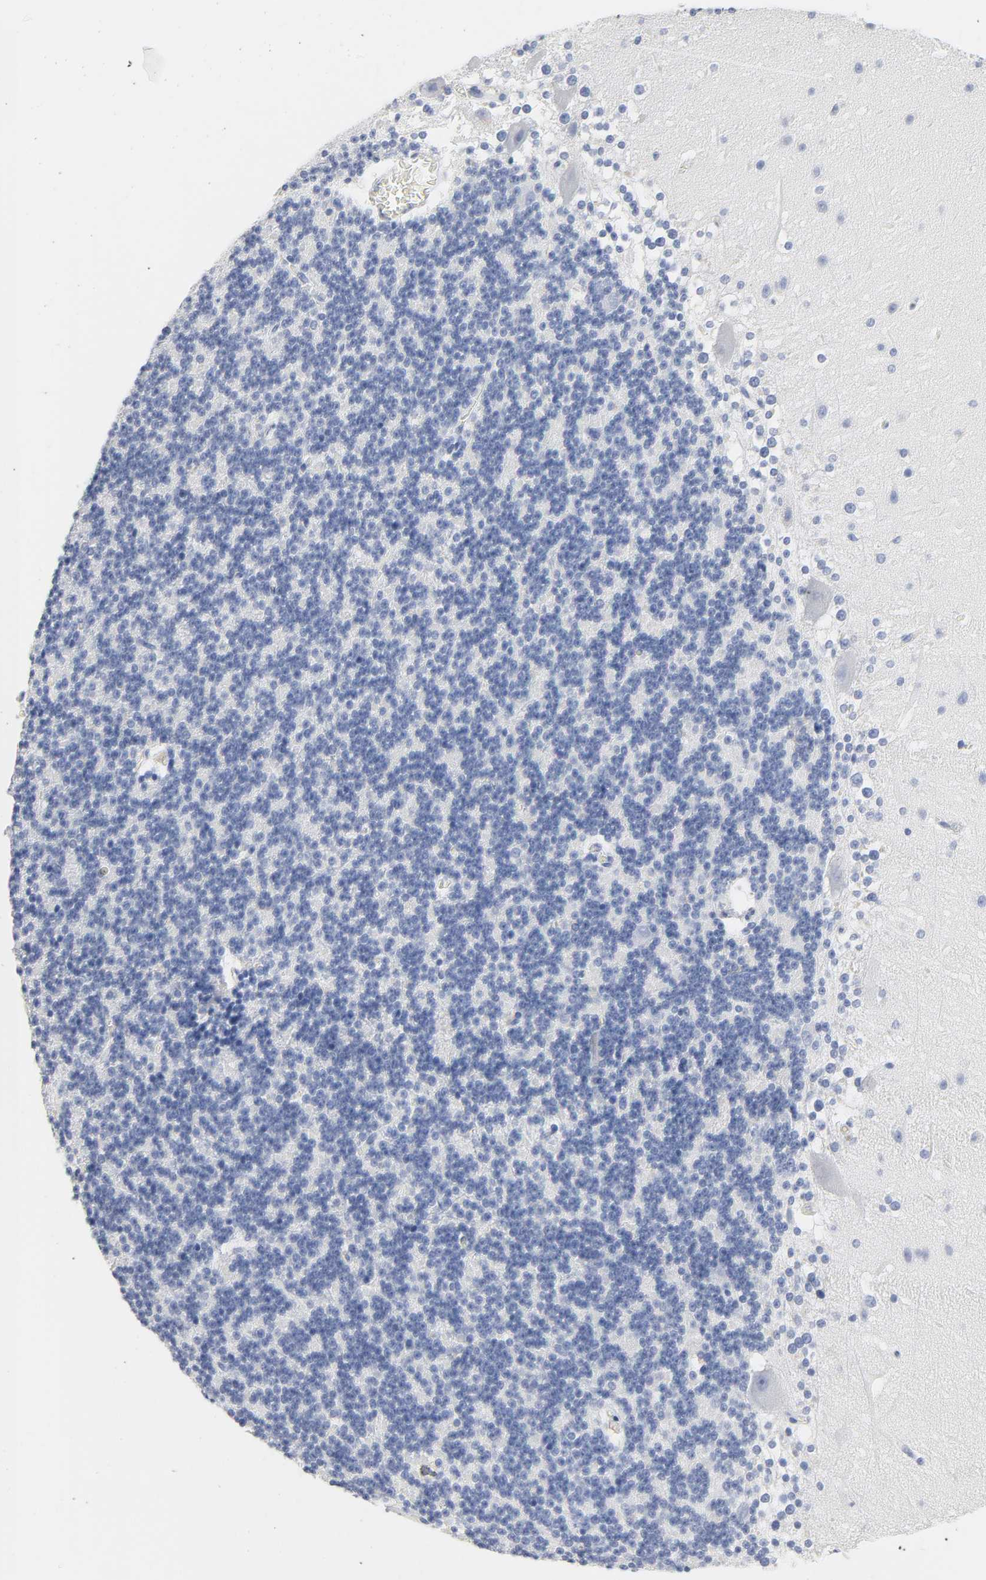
{"staining": {"intensity": "negative", "quantity": "none", "location": "none"}, "tissue": "cerebellum", "cell_type": "Cells in granular layer", "image_type": "normal", "snomed": [{"axis": "morphology", "description": "Normal tissue, NOS"}, {"axis": "topography", "description": "Cerebellum"}], "caption": "Immunohistochemistry photomicrograph of unremarkable cerebellum stained for a protein (brown), which reveals no staining in cells in granular layer.", "gene": "ACP3", "patient": {"sex": "female", "age": 19}}